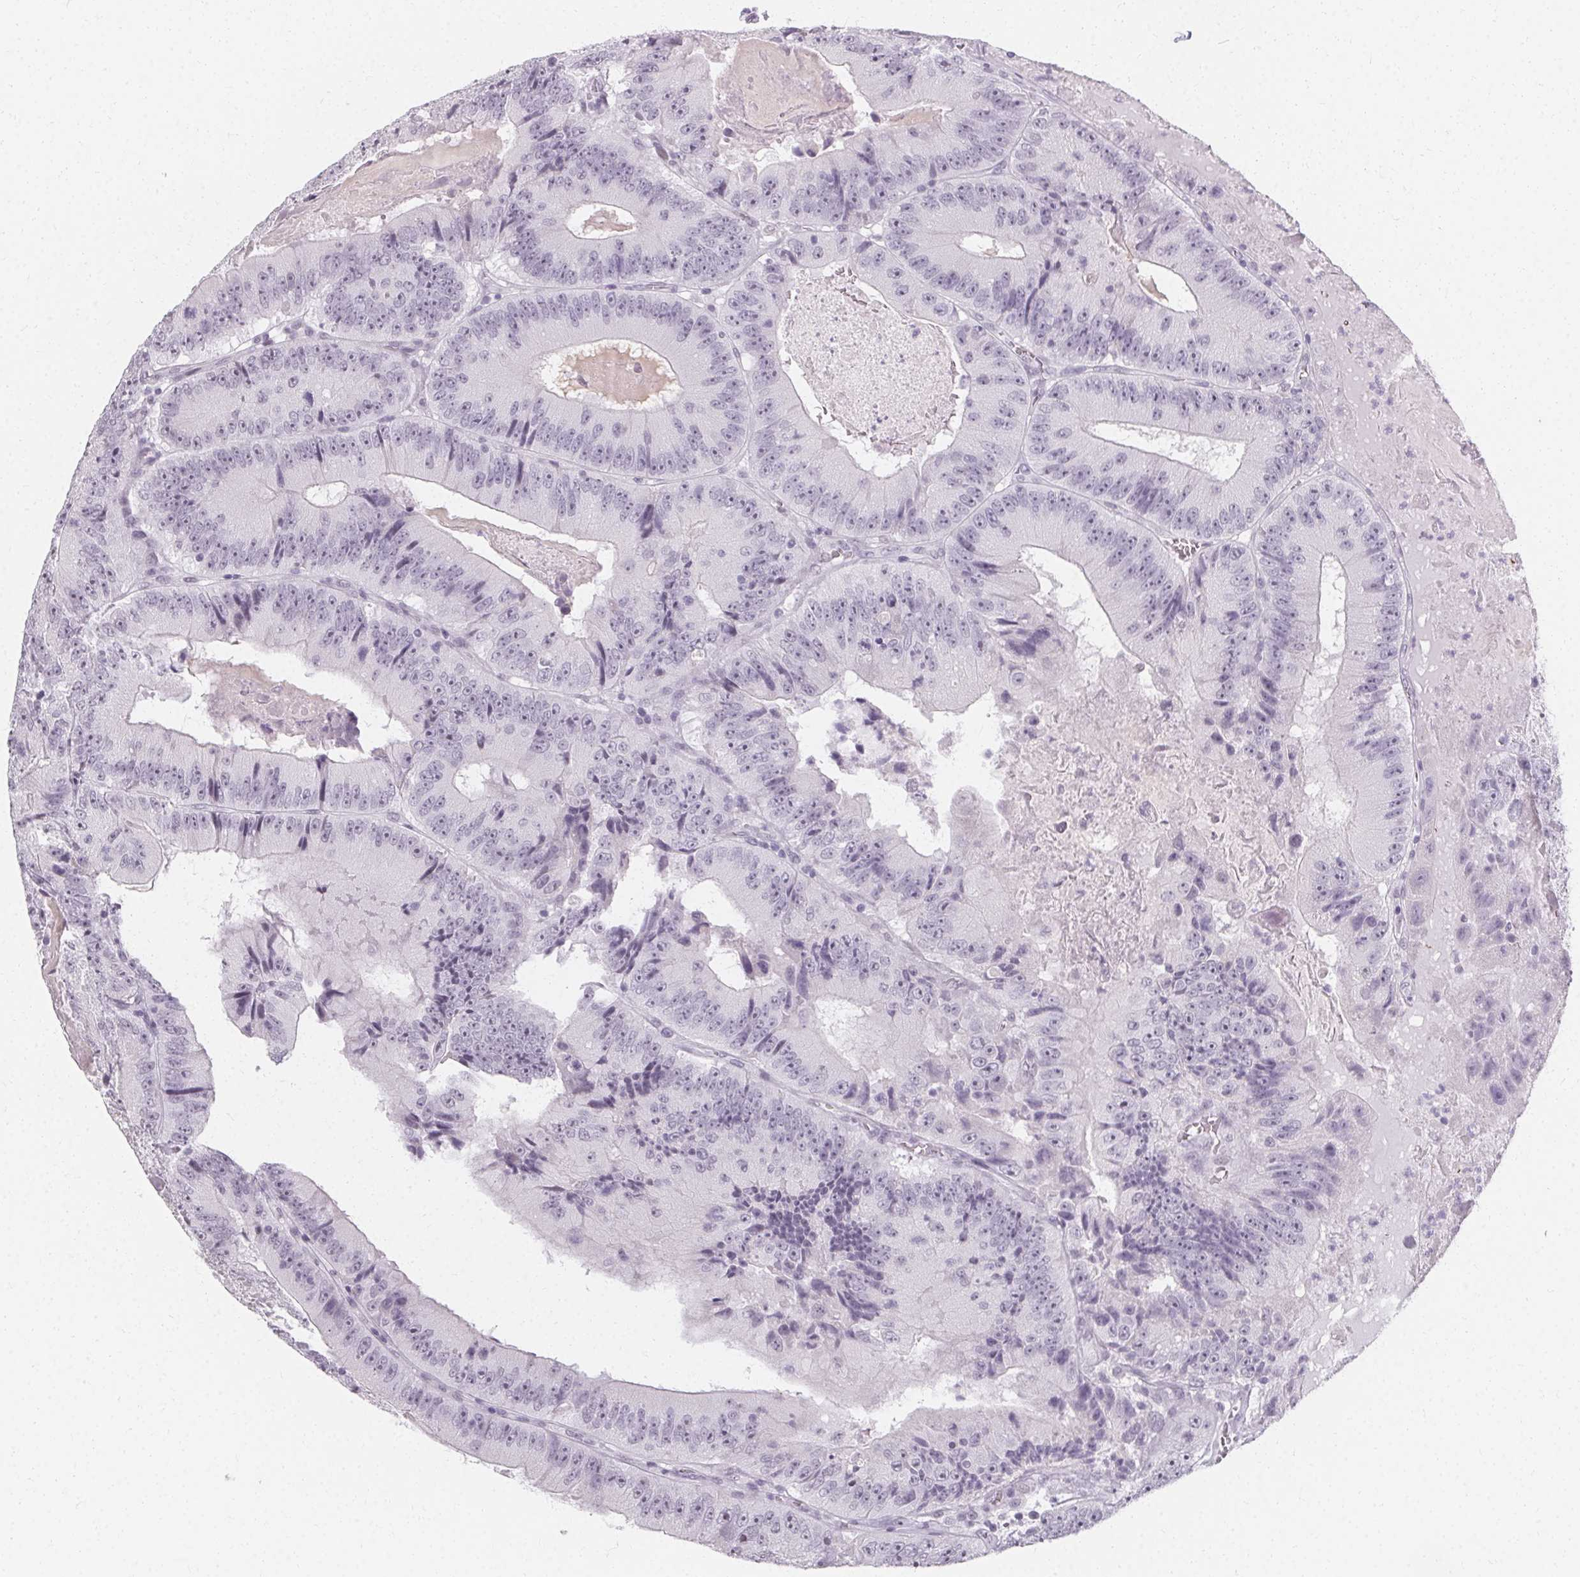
{"staining": {"intensity": "negative", "quantity": "none", "location": "none"}, "tissue": "colorectal cancer", "cell_type": "Tumor cells", "image_type": "cancer", "snomed": [{"axis": "morphology", "description": "Adenocarcinoma, NOS"}, {"axis": "topography", "description": "Colon"}], "caption": "Tumor cells are negative for protein expression in human colorectal adenocarcinoma.", "gene": "SYNPR", "patient": {"sex": "female", "age": 86}}